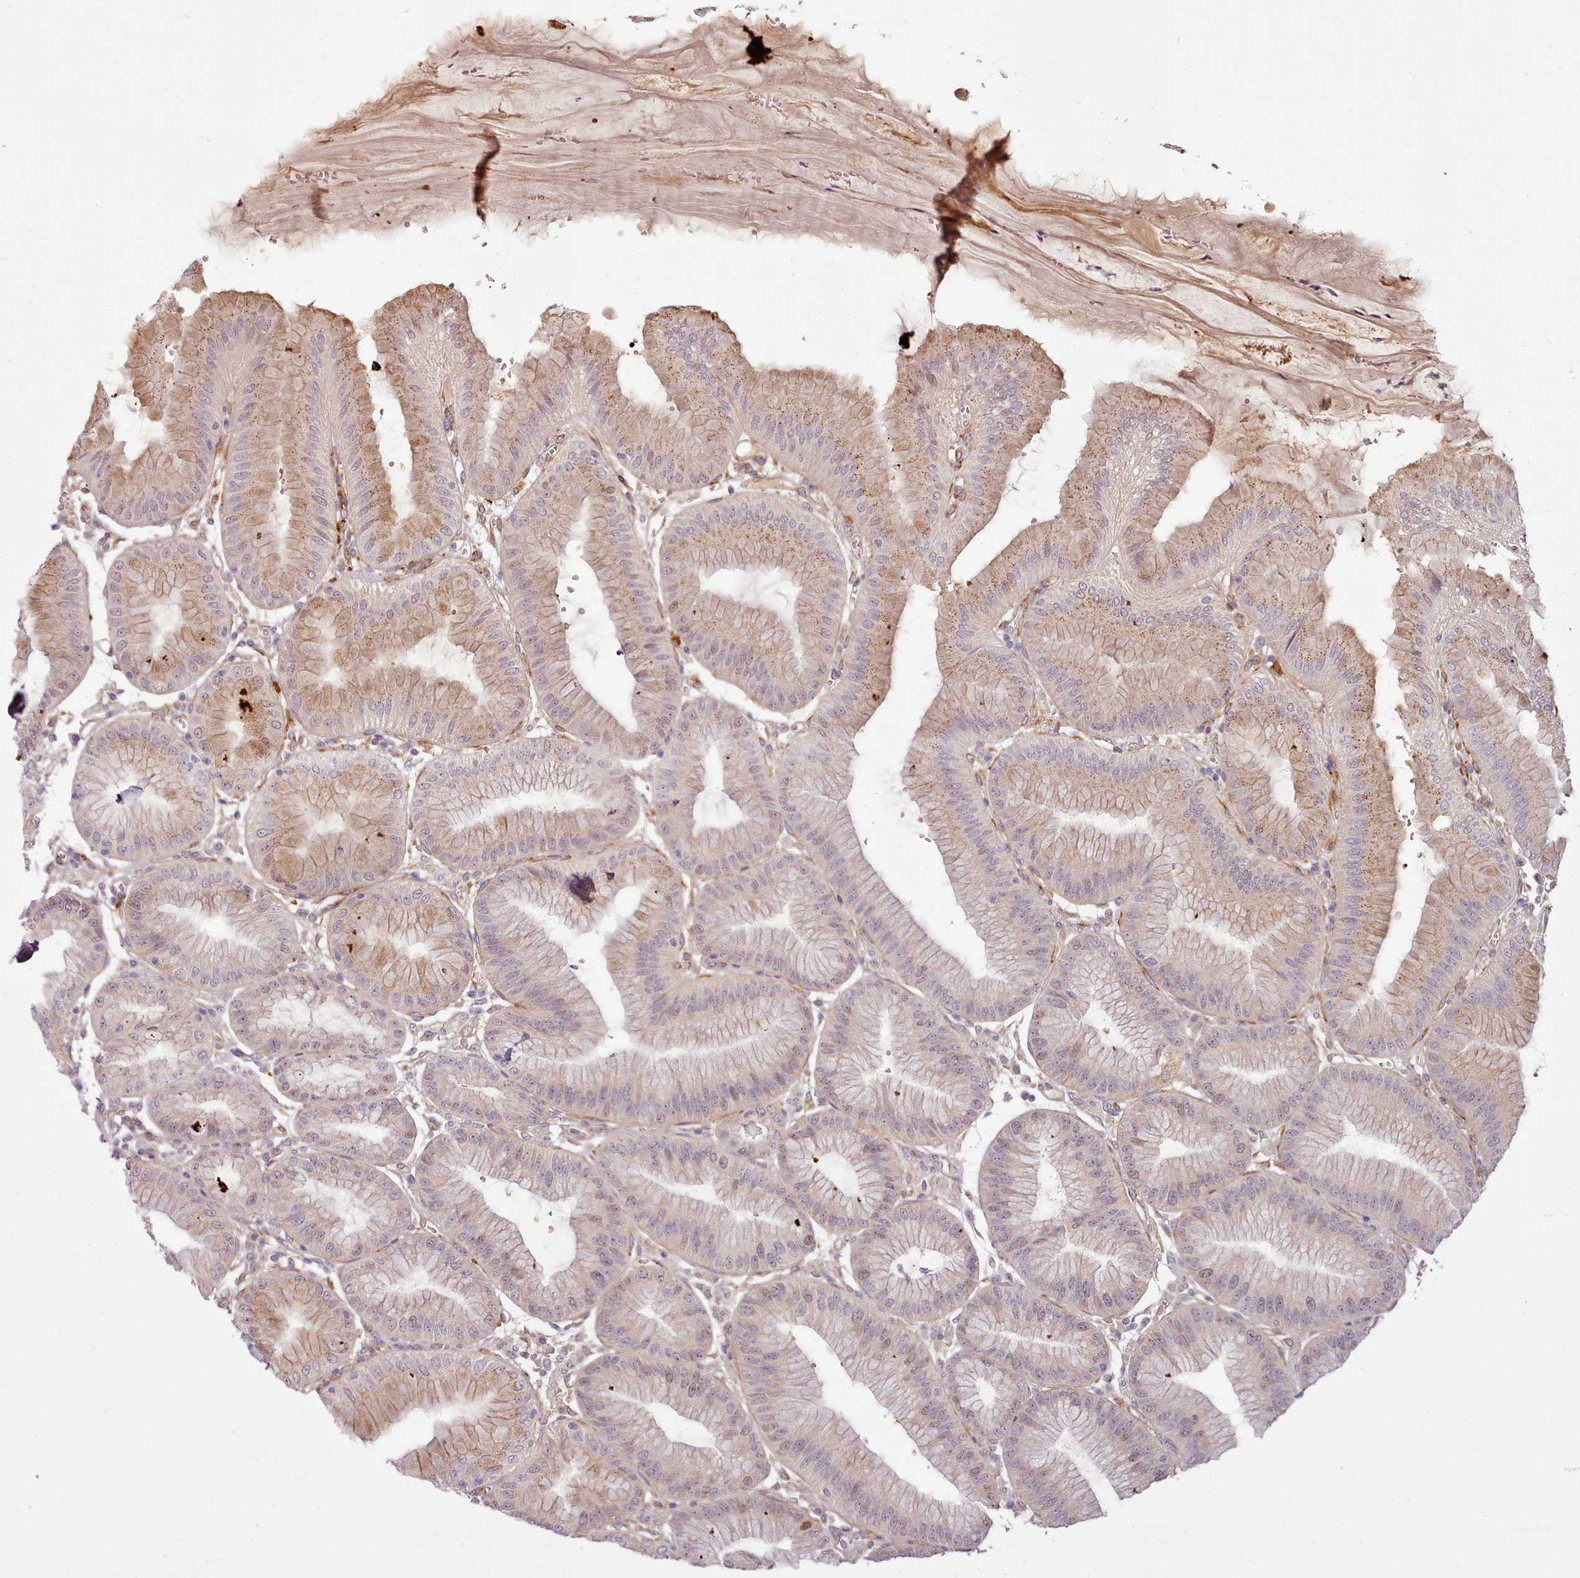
{"staining": {"intensity": "weak", "quantity": "25%-75%", "location": "cytoplasmic/membranous,nuclear"}, "tissue": "stomach", "cell_type": "Glandular cells", "image_type": "normal", "snomed": [{"axis": "morphology", "description": "Normal tissue, NOS"}, {"axis": "topography", "description": "Stomach, lower"}], "caption": "The immunohistochemical stain highlights weak cytoplasmic/membranous,nuclear staining in glandular cells of normal stomach.", "gene": "C1QTNF5", "patient": {"sex": "male", "age": 71}}